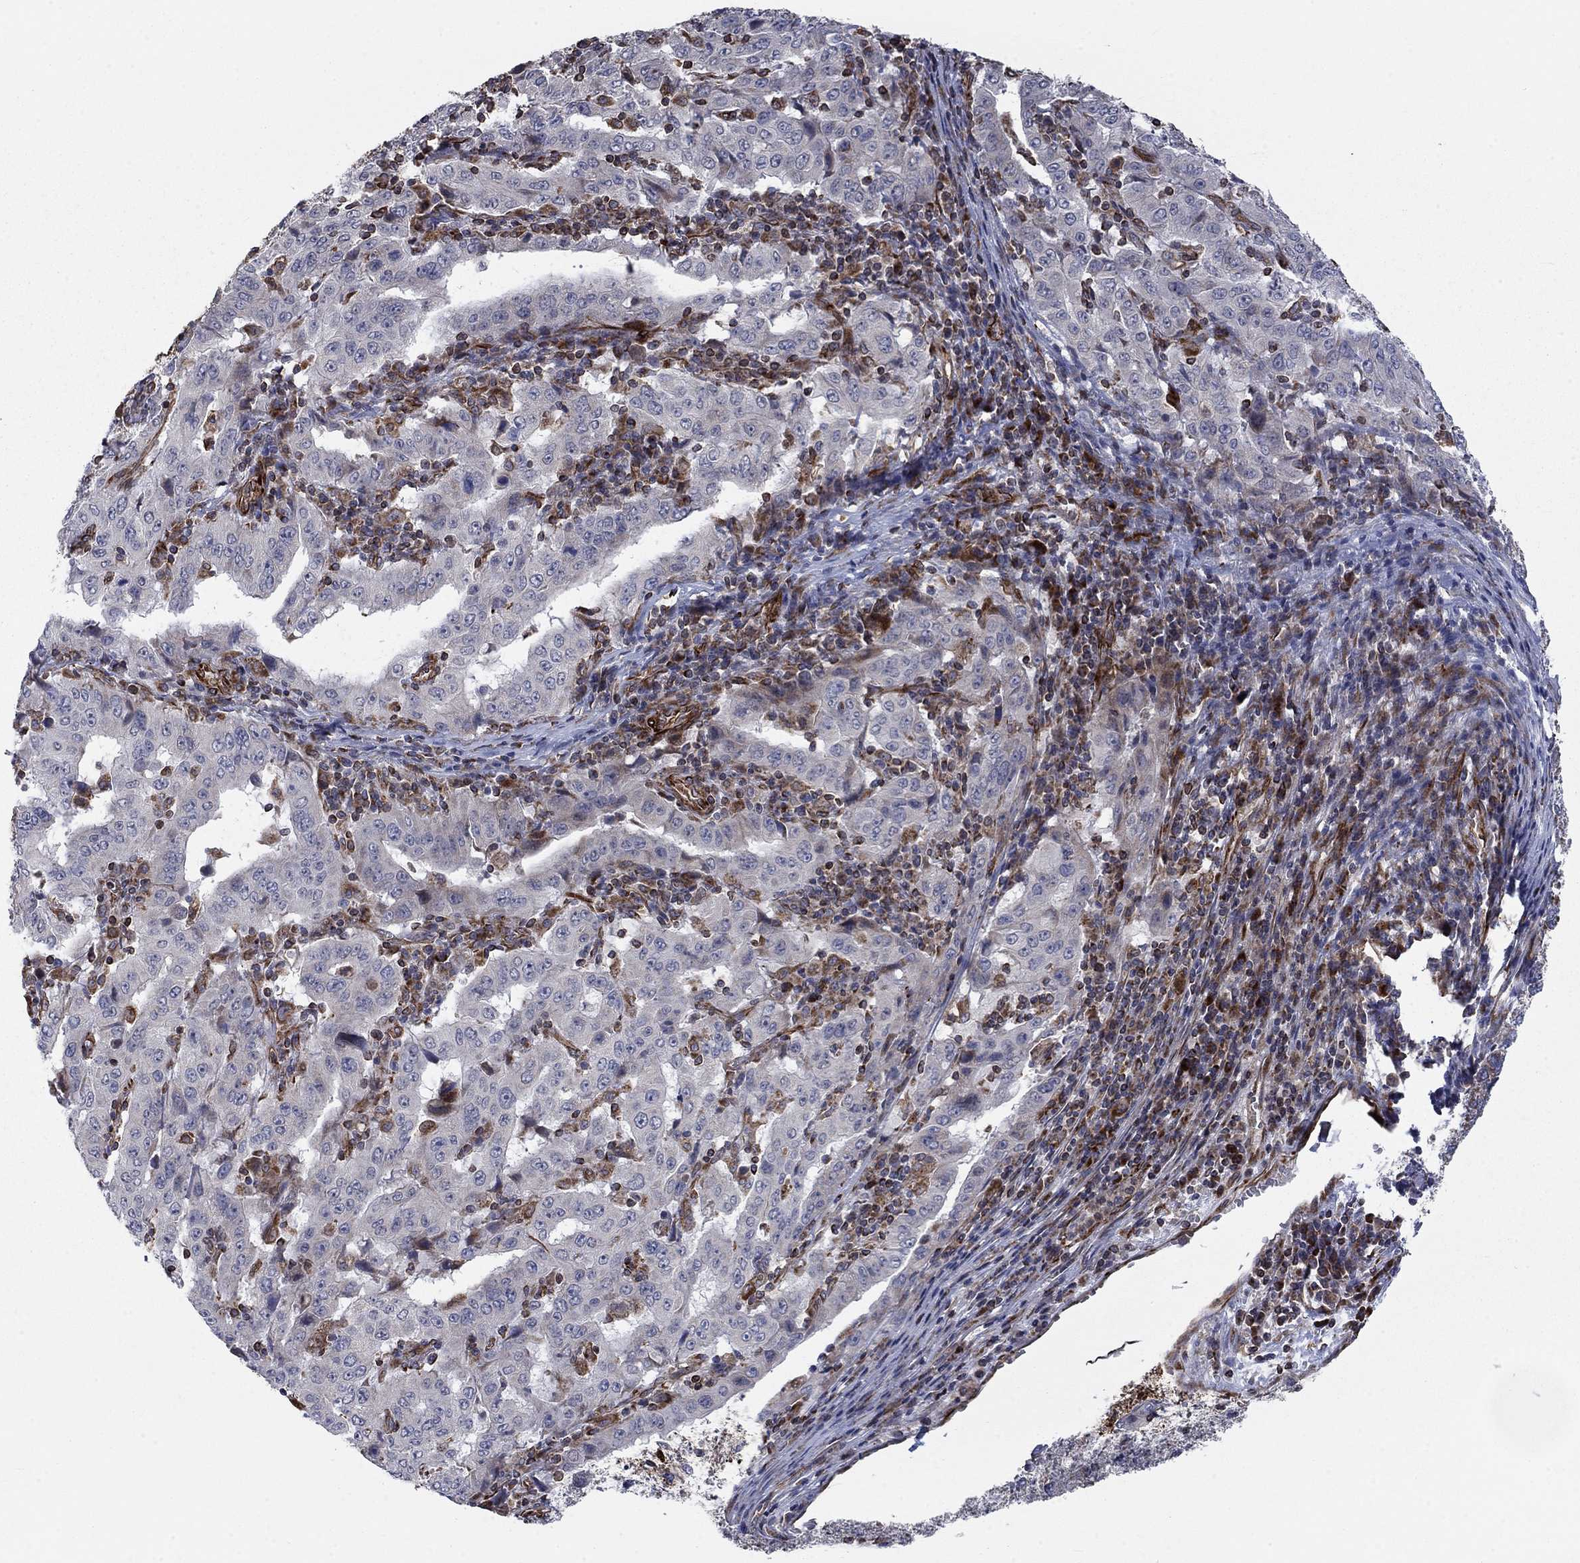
{"staining": {"intensity": "negative", "quantity": "none", "location": "none"}, "tissue": "pancreatic cancer", "cell_type": "Tumor cells", "image_type": "cancer", "snomed": [{"axis": "morphology", "description": "Adenocarcinoma, NOS"}, {"axis": "topography", "description": "Pancreas"}], "caption": "This photomicrograph is of pancreatic cancer stained with immunohistochemistry to label a protein in brown with the nuclei are counter-stained blue. There is no expression in tumor cells.", "gene": "NDUFC1", "patient": {"sex": "male", "age": 63}}